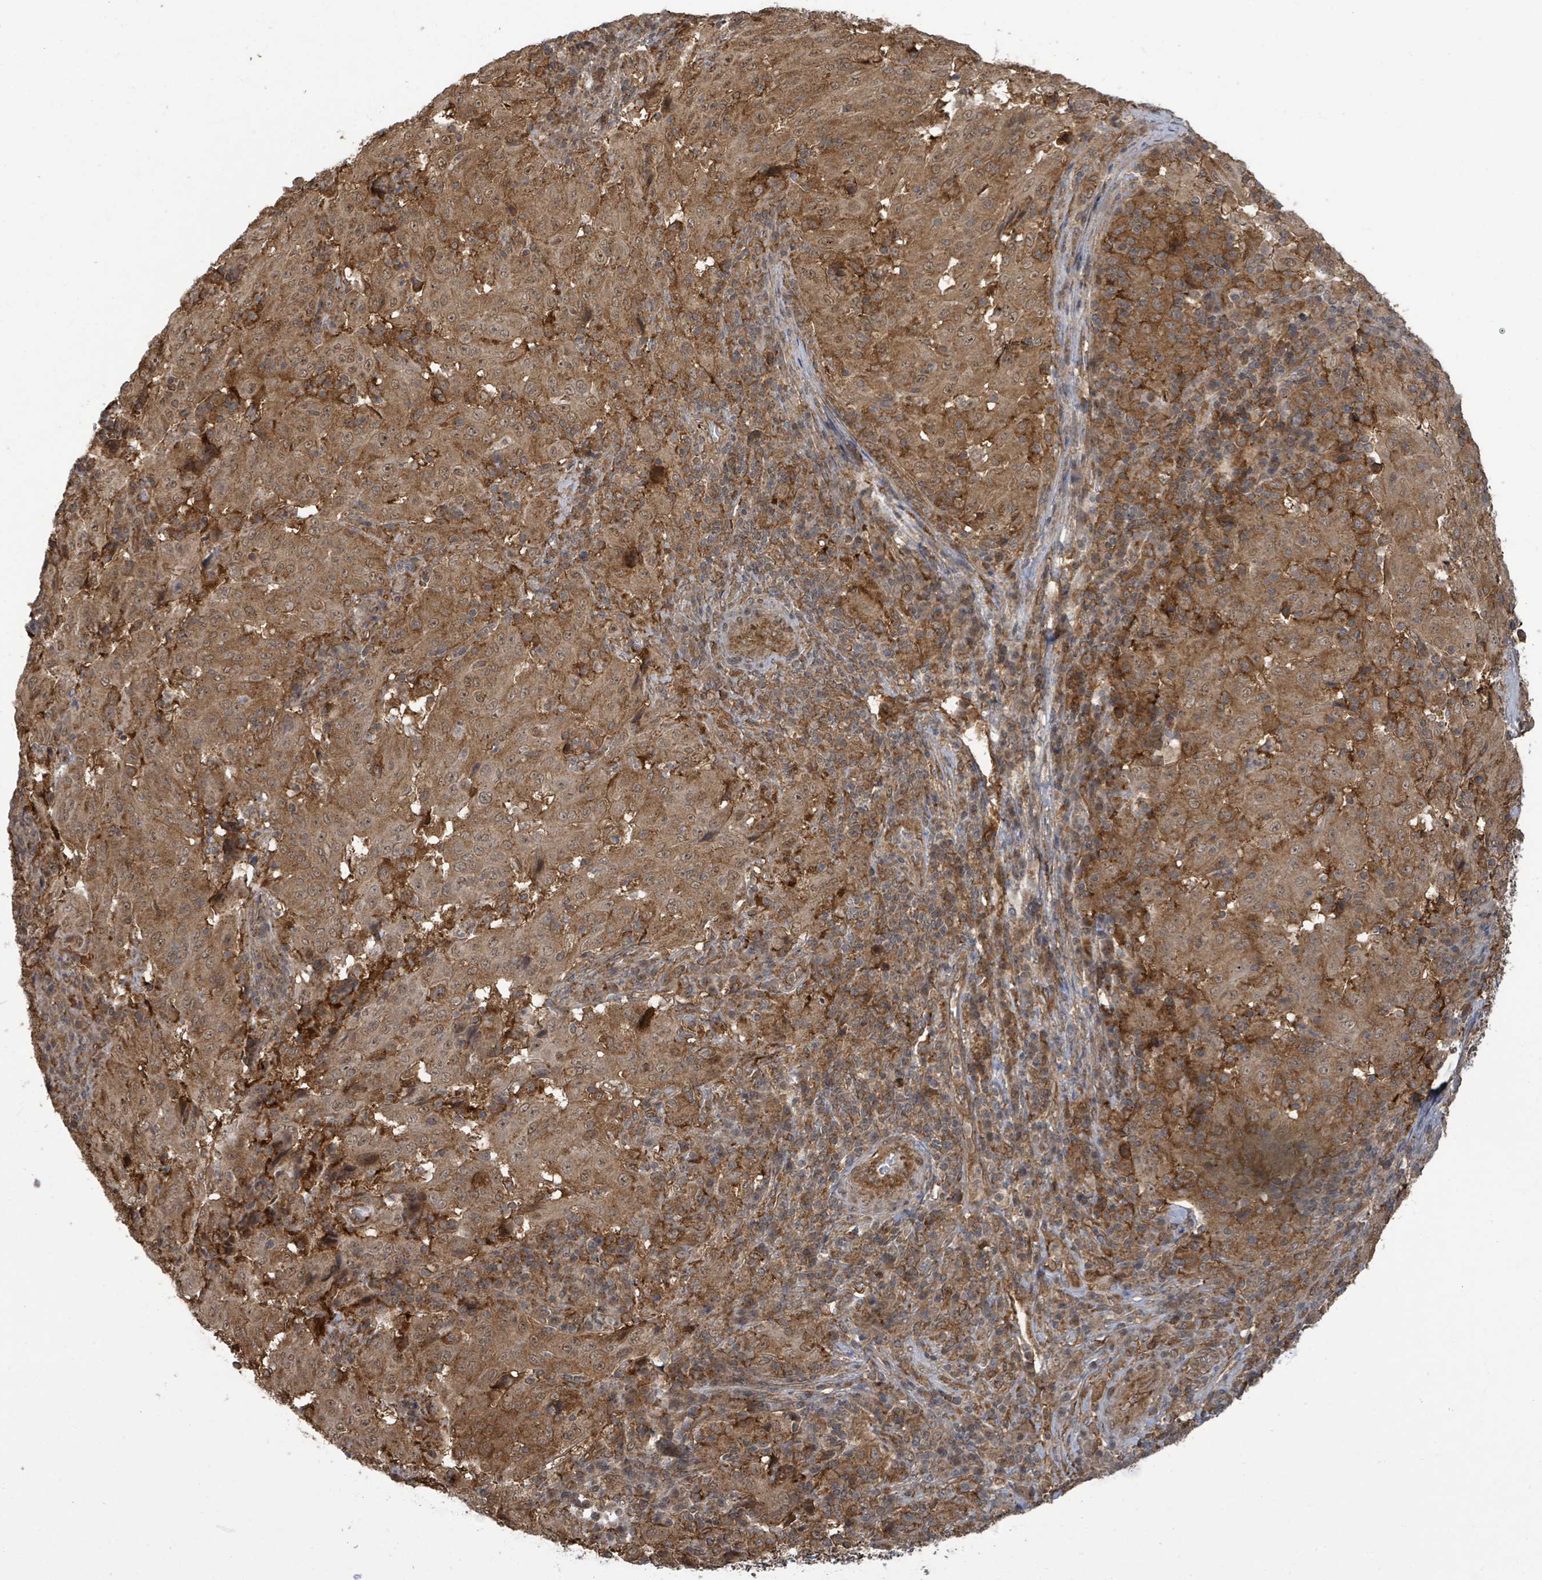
{"staining": {"intensity": "moderate", "quantity": ">75%", "location": "cytoplasmic/membranous"}, "tissue": "pancreatic cancer", "cell_type": "Tumor cells", "image_type": "cancer", "snomed": [{"axis": "morphology", "description": "Adenocarcinoma, NOS"}, {"axis": "topography", "description": "Pancreas"}], "caption": "Immunohistochemistry (IHC) of human adenocarcinoma (pancreatic) reveals medium levels of moderate cytoplasmic/membranous staining in approximately >75% of tumor cells. (DAB IHC, brown staining for protein, blue staining for nuclei).", "gene": "KLC1", "patient": {"sex": "male", "age": 63}}